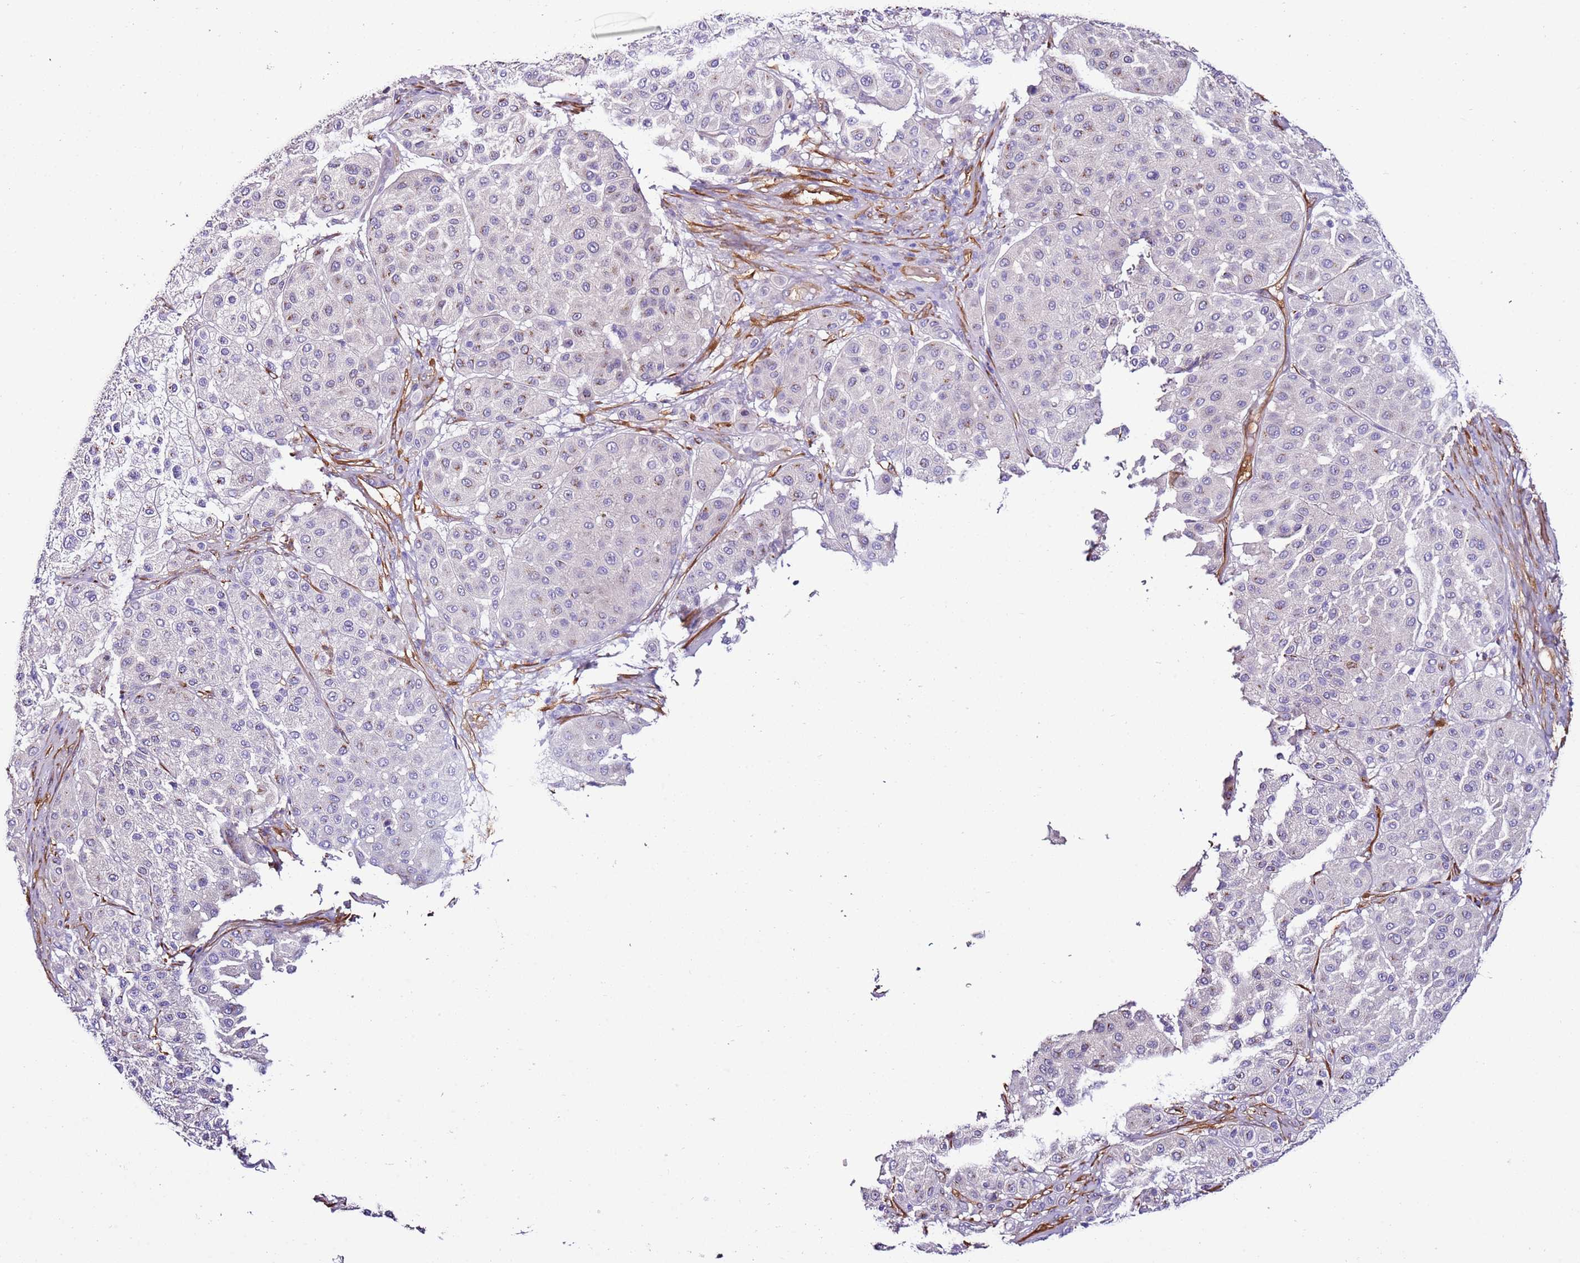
{"staining": {"intensity": "negative", "quantity": "none", "location": "none"}, "tissue": "melanoma", "cell_type": "Tumor cells", "image_type": "cancer", "snomed": [{"axis": "morphology", "description": "Malignant melanoma, Metastatic site"}, {"axis": "topography", "description": "Smooth muscle"}], "caption": "IHC micrograph of melanoma stained for a protein (brown), which reveals no expression in tumor cells.", "gene": "FAM174C", "patient": {"sex": "male", "age": 41}}